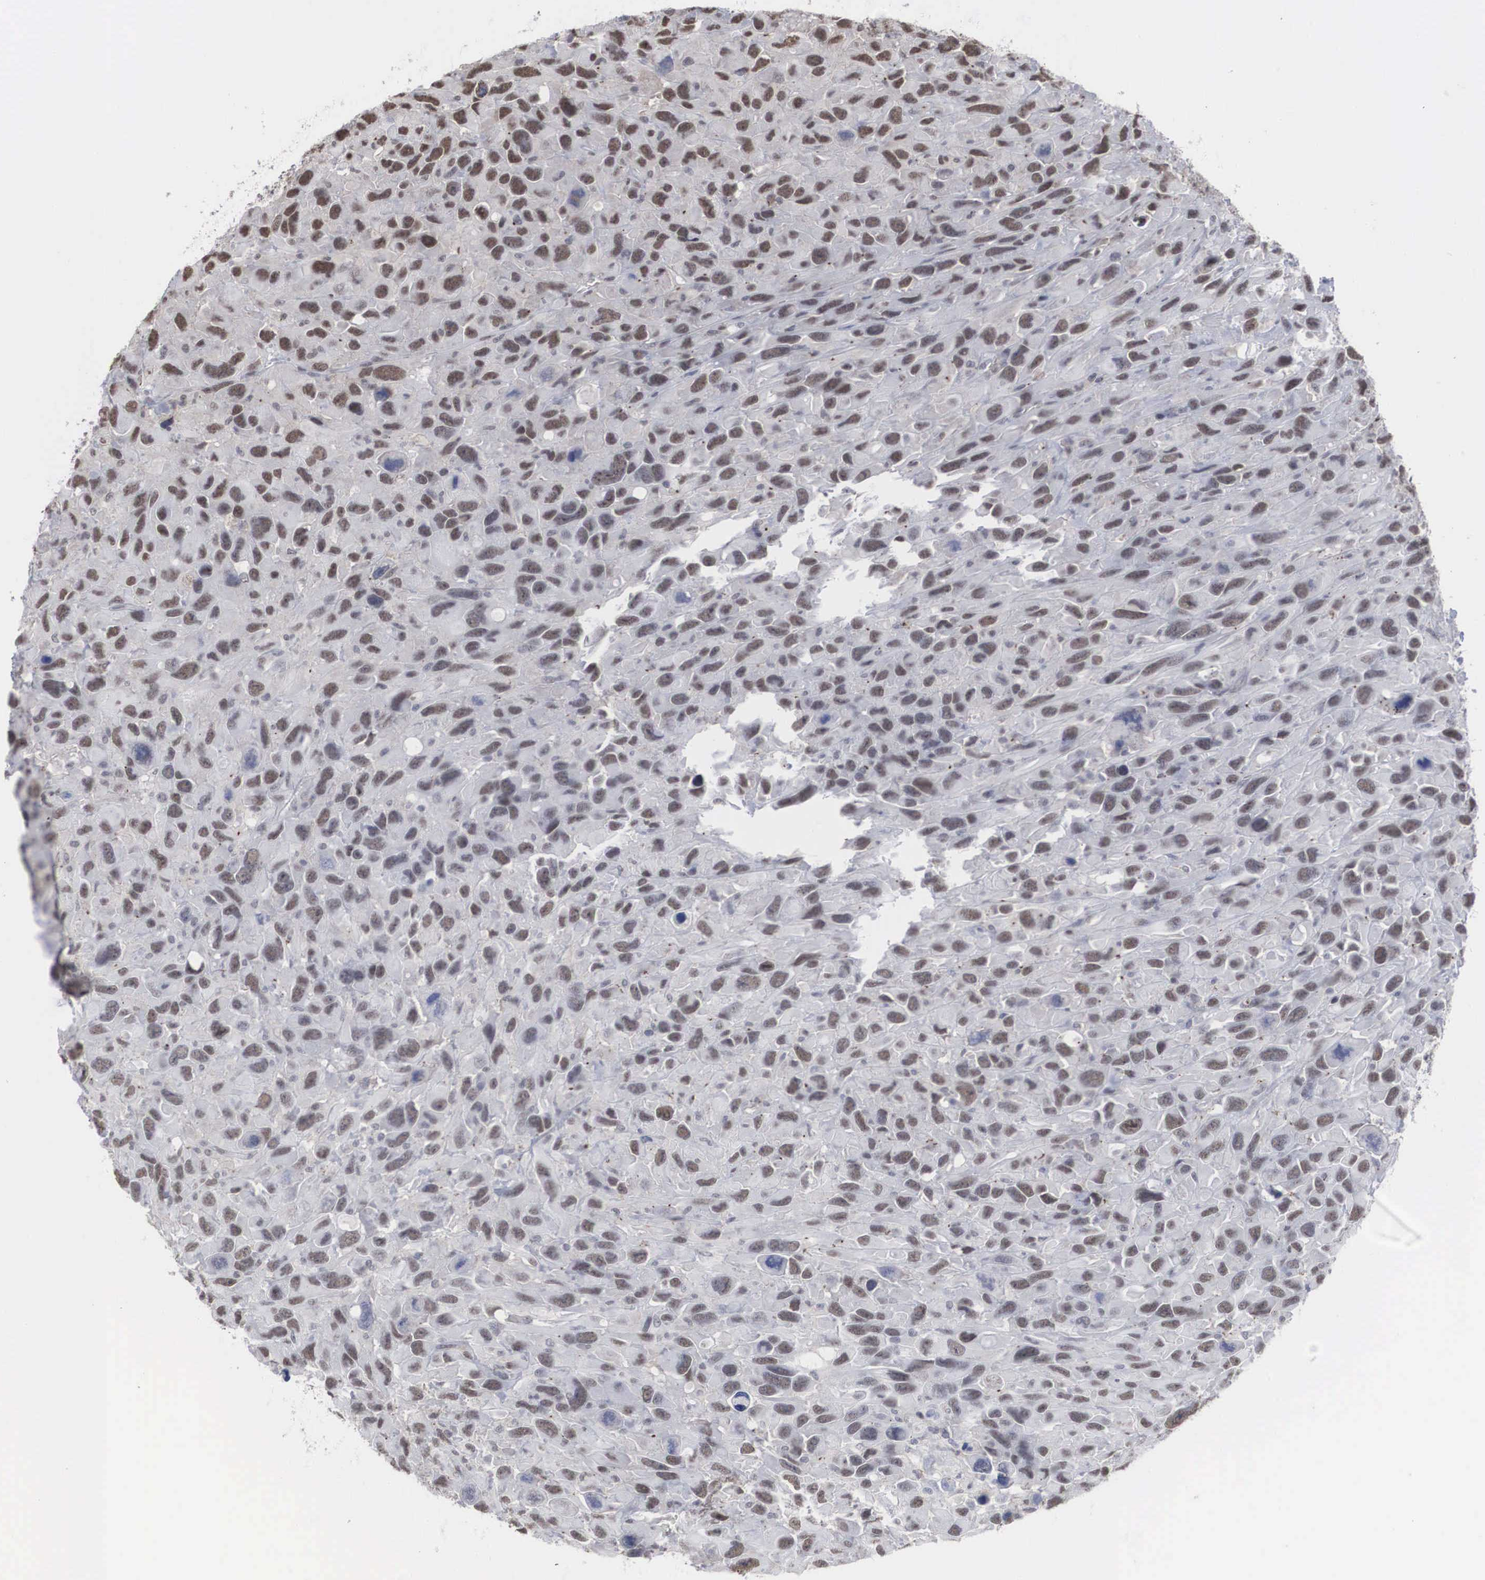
{"staining": {"intensity": "moderate", "quantity": "25%-75%", "location": "nuclear"}, "tissue": "renal cancer", "cell_type": "Tumor cells", "image_type": "cancer", "snomed": [{"axis": "morphology", "description": "Adenocarcinoma, NOS"}, {"axis": "topography", "description": "Kidney"}], "caption": "Tumor cells demonstrate medium levels of moderate nuclear staining in approximately 25%-75% of cells in human adenocarcinoma (renal).", "gene": "AUTS2", "patient": {"sex": "male", "age": 79}}